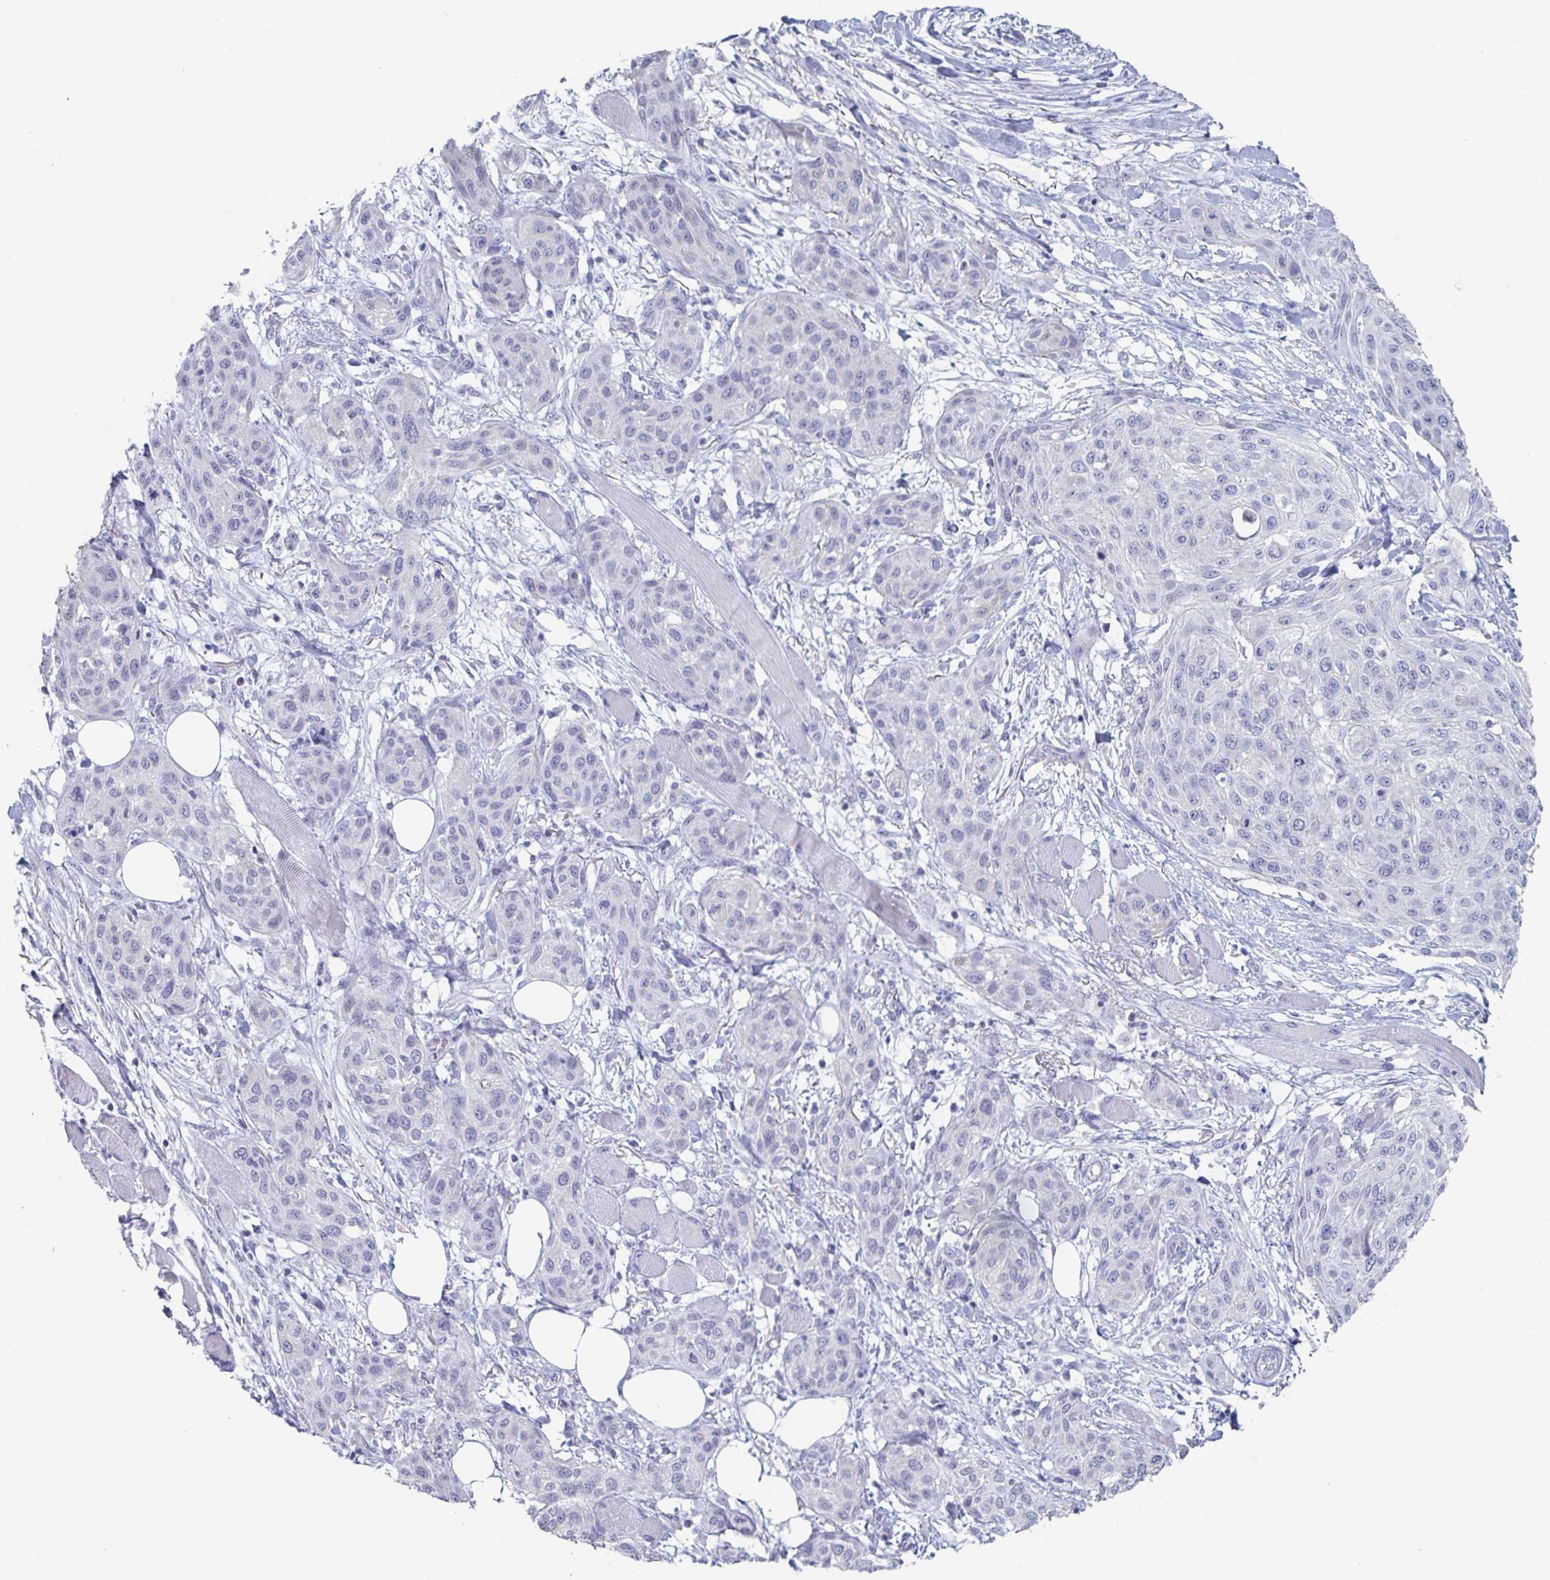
{"staining": {"intensity": "negative", "quantity": "none", "location": "none"}, "tissue": "skin cancer", "cell_type": "Tumor cells", "image_type": "cancer", "snomed": [{"axis": "morphology", "description": "Squamous cell carcinoma, NOS"}, {"axis": "topography", "description": "Skin"}], "caption": "Tumor cells show no significant protein positivity in skin cancer (squamous cell carcinoma).", "gene": "FOXA1", "patient": {"sex": "female", "age": 87}}